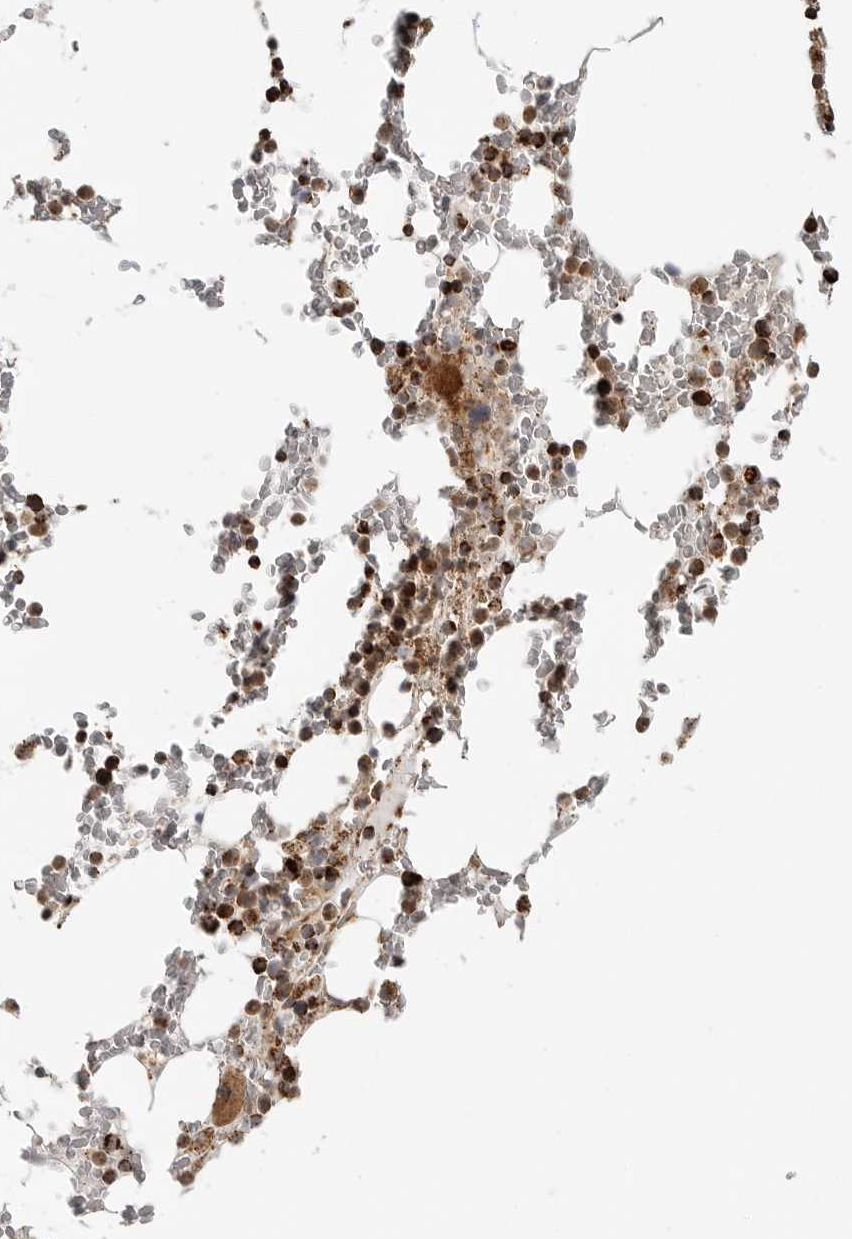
{"staining": {"intensity": "strong", "quantity": ">75%", "location": "cytoplasmic/membranous"}, "tissue": "bone marrow", "cell_type": "Hematopoietic cells", "image_type": "normal", "snomed": [{"axis": "morphology", "description": "Normal tissue, NOS"}, {"axis": "topography", "description": "Bone marrow"}], "caption": "This photomicrograph reveals immunohistochemistry (IHC) staining of normal bone marrow, with high strong cytoplasmic/membranous positivity in approximately >75% of hematopoietic cells.", "gene": "BMP2K", "patient": {"sex": "male", "age": 58}}